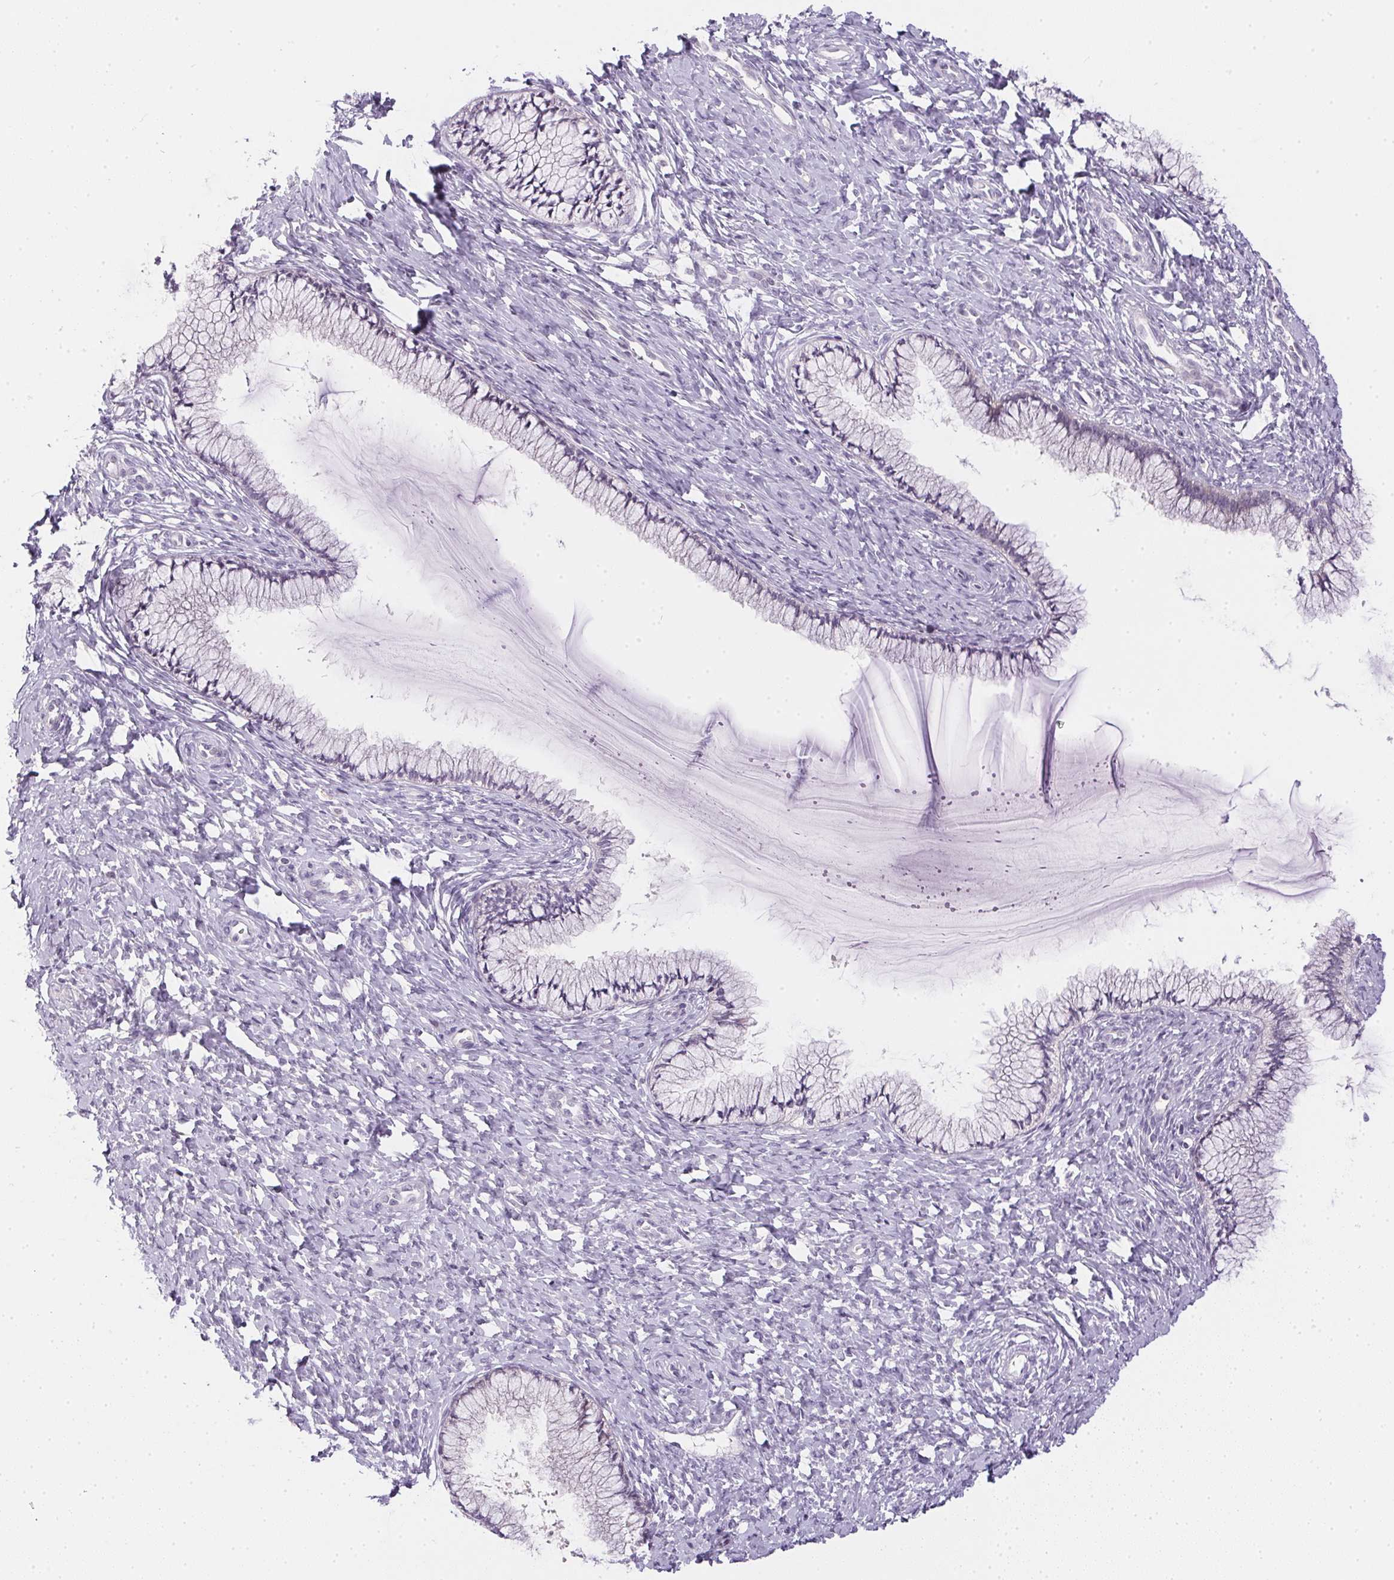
{"staining": {"intensity": "negative", "quantity": "none", "location": "none"}, "tissue": "cervix", "cell_type": "Glandular cells", "image_type": "normal", "snomed": [{"axis": "morphology", "description": "Normal tissue, NOS"}, {"axis": "topography", "description": "Cervix"}], "caption": "This is an IHC micrograph of normal human cervix. There is no staining in glandular cells.", "gene": "GSDMC", "patient": {"sex": "female", "age": 37}}